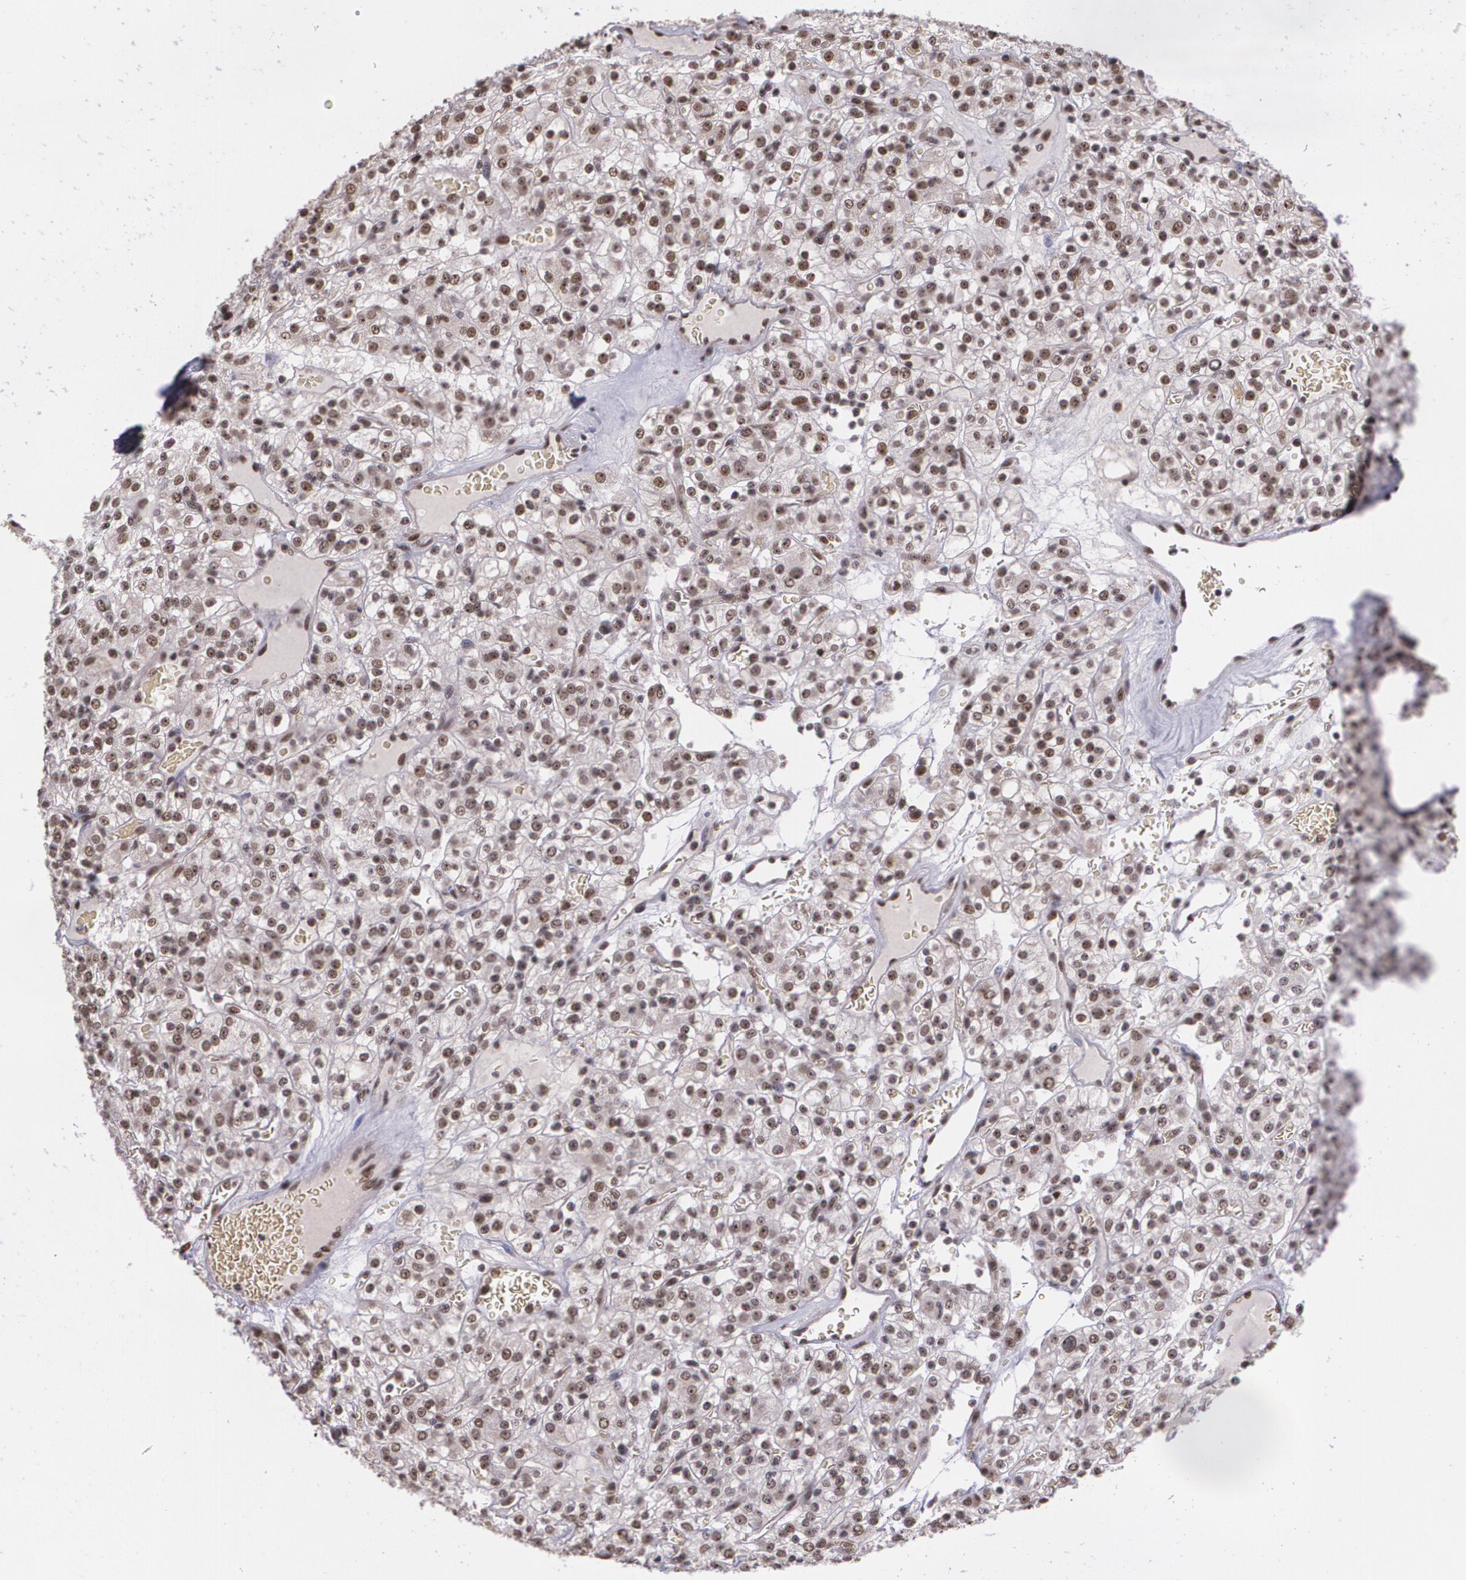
{"staining": {"intensity": "moderate", "quantity": ">75%", "location": "cytoplasmic/membranous,nuclear"}, "tissue": "renal cancer", "cell_type": "Tumor cells", "image_type": "cancer", "snomed": [{"axis": "morphology", "description": "Normal tissue, NOS"}, {"axis": "morphology", "description": "Adenocarcinoma, NOS"}, {"axis": "topography", "description": "Kidney"}], "caption": "A histopathology image showing moderate cytoplasmic/membranous and nuclear staining in approximately >75% of tumor cells in adenocarcinoma (renal), as visualized by brown immunohistochemical staining.", "gene": "C6orf15", "patient": {"sex": "female", "age": 72}}